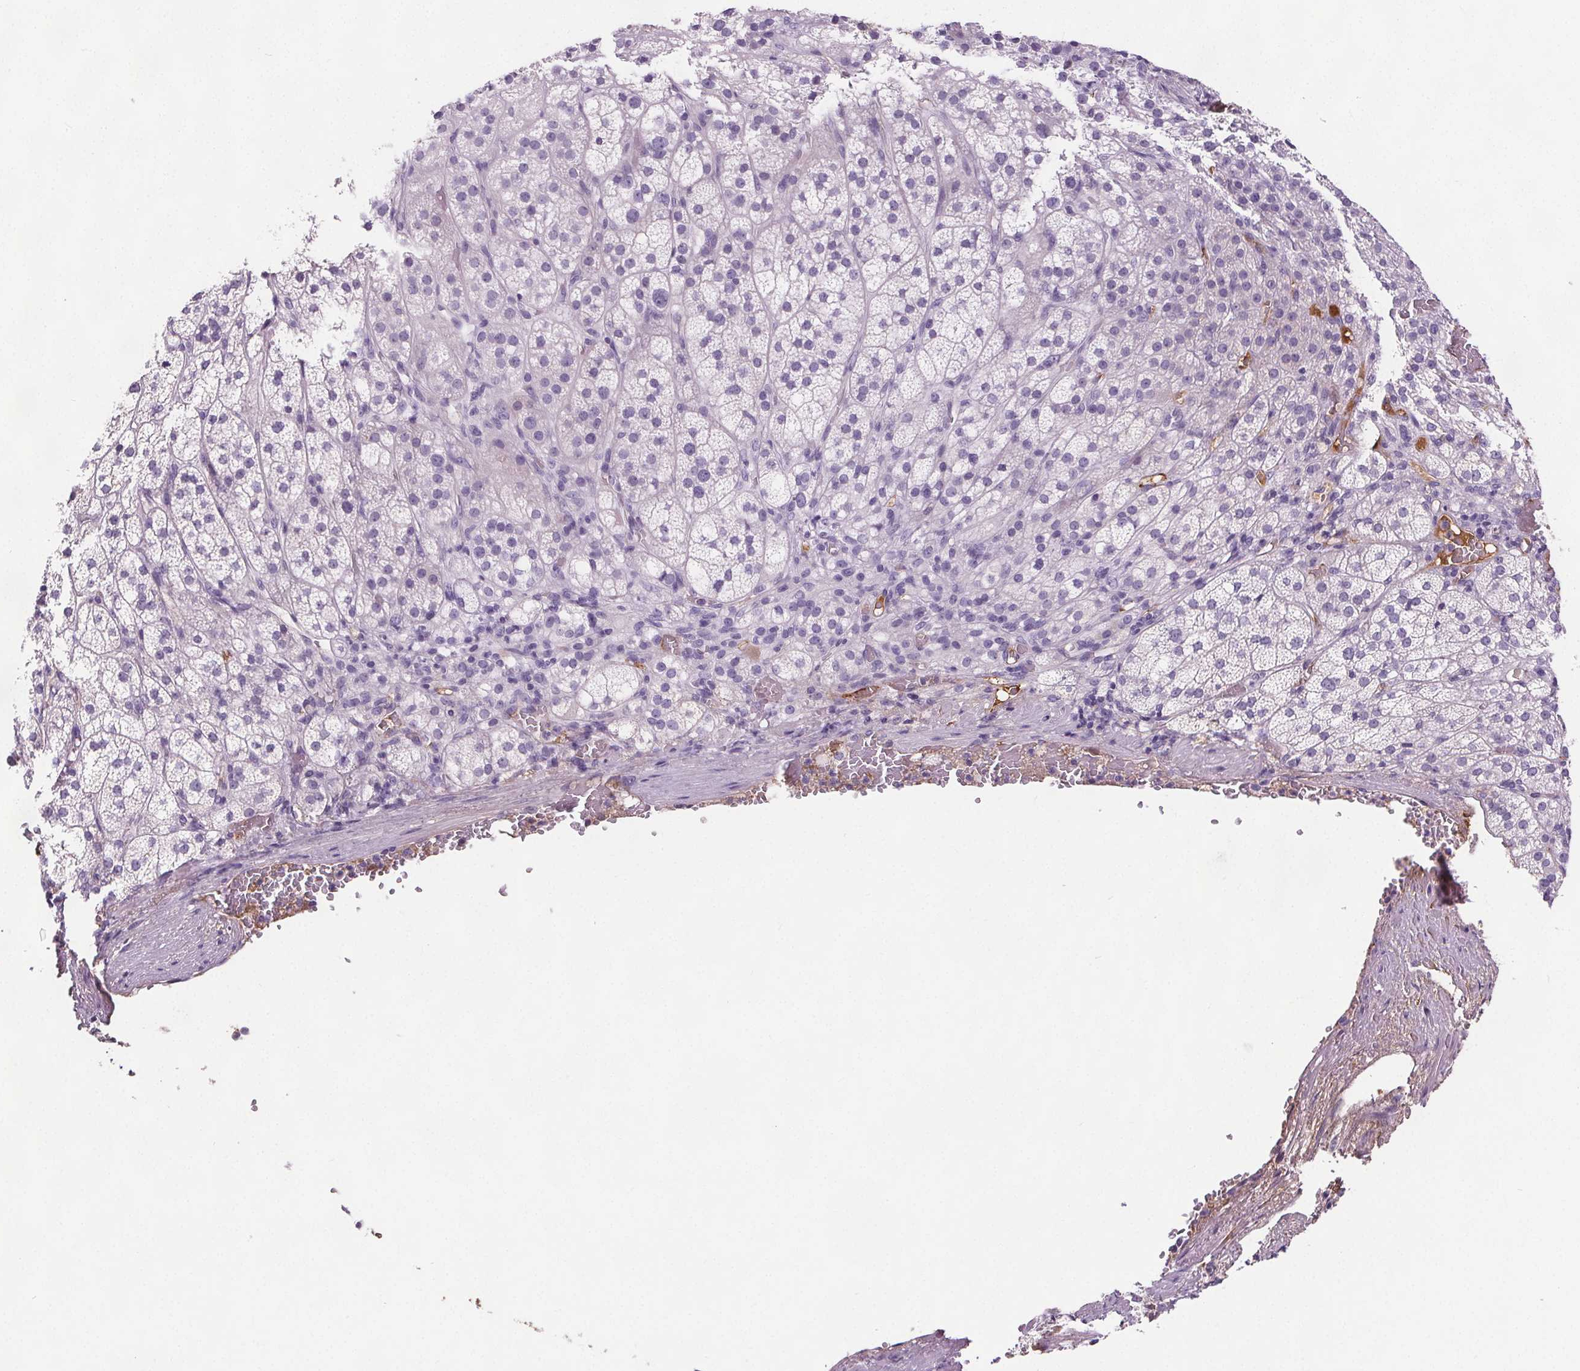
{"staining": {"intensity": "negative", "quantity": "none", "location": "none"}, "tissue": "adrenal gland", "cell_type": "Glandular cells", "image_type": "normal", "snomed": [{"axis": "morphology", "description": "Normal tissue, NOS"}, {"axis": "topography", "description": "Adrenal gland"}], "caption": "IHC micrograph of unremarkable adrenal gland: adrenal gland stained with DAB (3,3'-diaminobenzidine) demonstrates no significant protein staining in glandular cells.", "gene": "CD5L", "patient": {"sex": "female", "age": 60}}